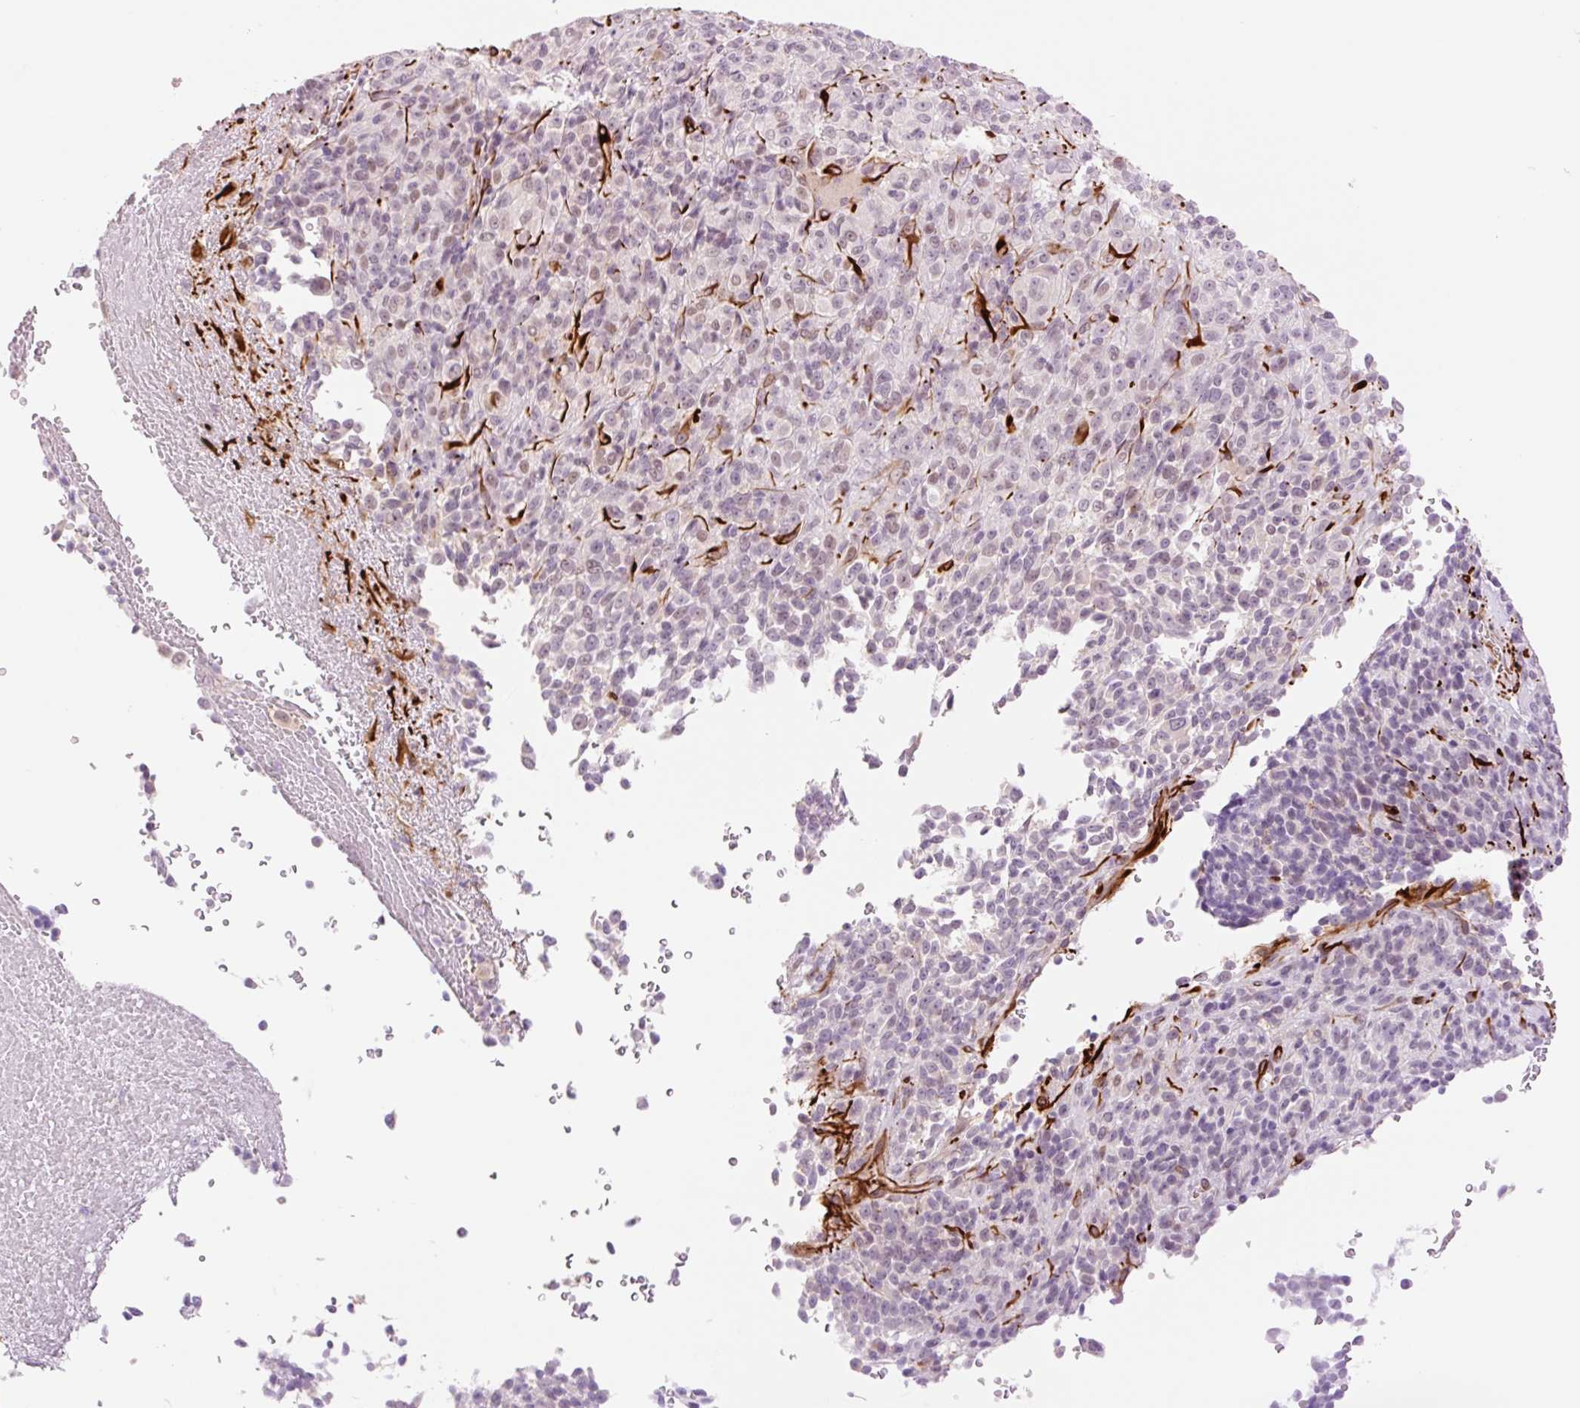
{"staining": {"intensity": "negative", "quantity": "none", "location": "none"}, "tissue": "melanoma", "cell_type": "Tumor cells", "image_type": "cancer", "snomed": [{"axis": "morphology", "description": "Malignant melanoma, Metastatic site"}, {"axis": "topography", "description": "Brain"}], "caption": "DAB immunohistochemical staining of melanoma demonstrates no significant expression in tumor cells.", "gene": "ZFYVE21", "patient": {"sex": "female", "age": 56}}